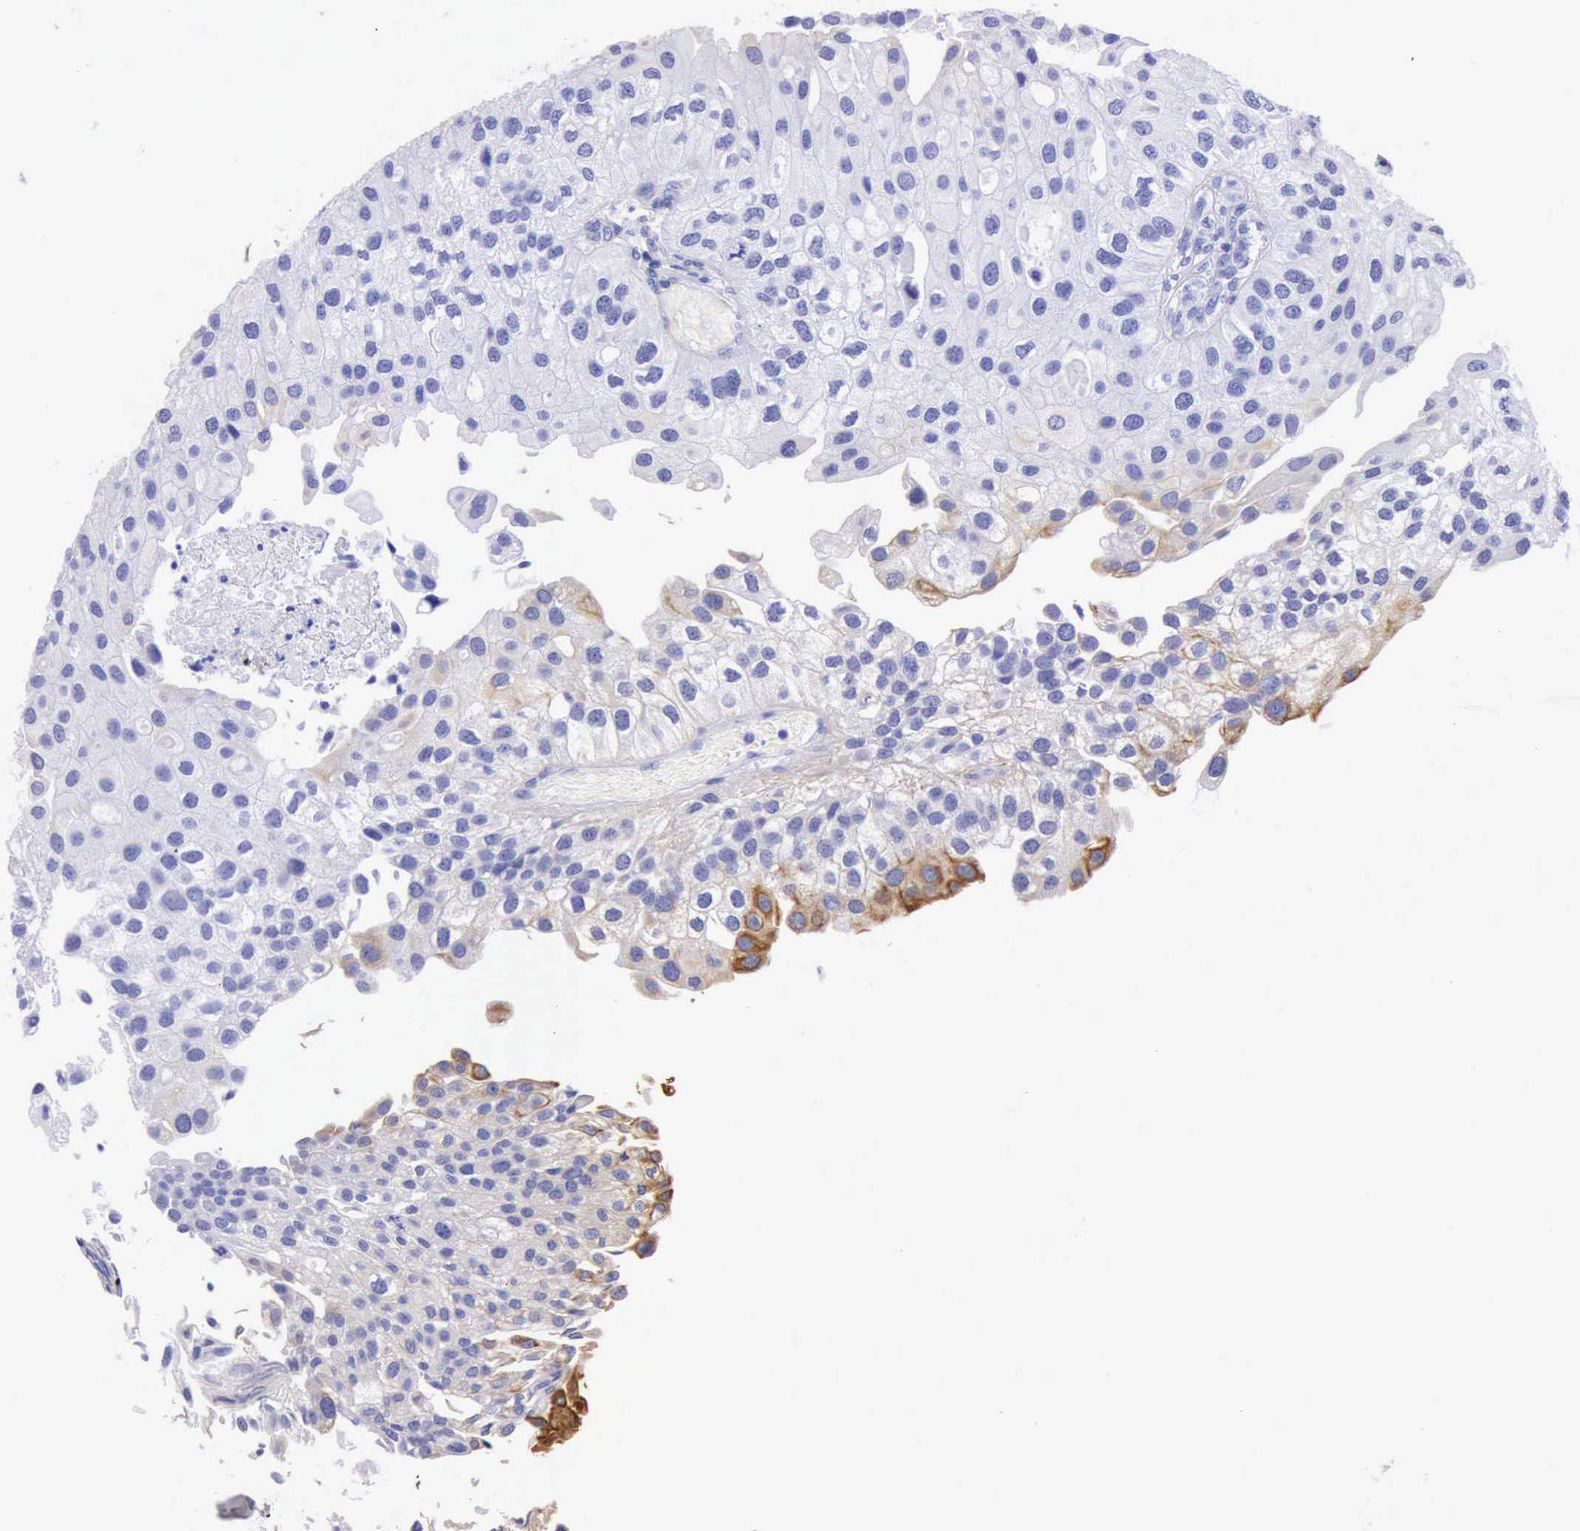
{"staining": {"intensity": "weak", "quantity": "<25%", "location": "cytoplasmic/membranous"}, "tissue": "urothelial cancer", "cell_type": "Tumor cells", "image_type": "cancer", "snomed": [{"axis": "morphology", "description": "Urothelial carcinoma, Low grade"}, {"axis": "topography", "description": "Urinary bladder"}], "caption": "Immunohistochemistry of human urothelial carcinoma (low-grade) shows no expression in tumor cells.", "gene": "KRT8", "patient": {"sex": "female", "age": 89}}